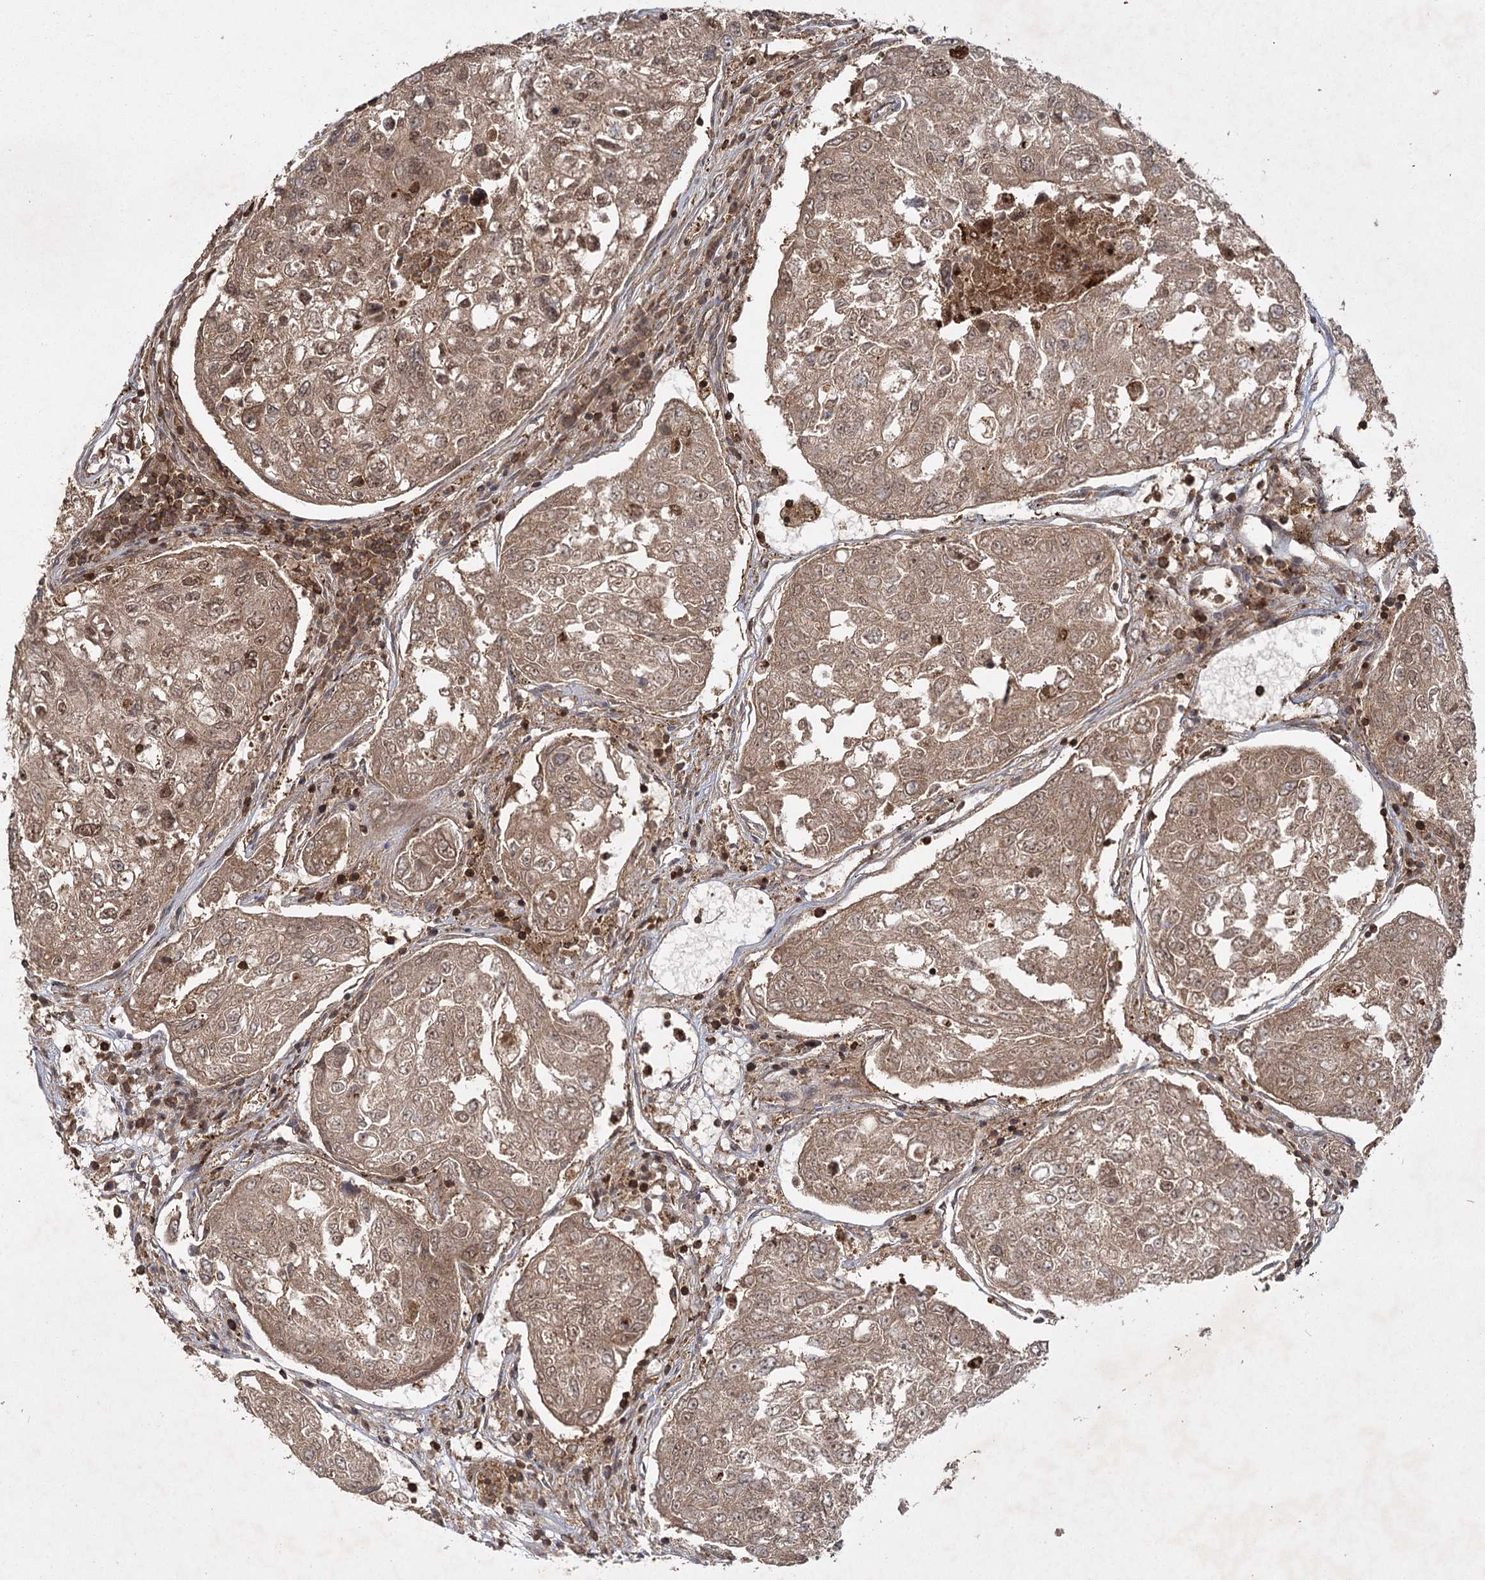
{"staining": {"intensity": "moderate", "quantity": ">75%", "location": "cytoplasmic/membranous,nuclear"}, "tissue": "urothelial cancer", "cell_type": "Tumor cells", "image_type": "cancer", "snomed": [{"axis": "morphology", "description": "Urothelial carcinoma, High grade"}, {"axis": "topography", "description": "Lymph node"}, {"axis": "topography", "description": "Urinary bladder"}], "caption": "DAB (3,3'-diaminobenzidine) immunohistochemical staining of human urothelial carcinoma (high-grade) shows moderate cytoplasmic/membranous and nuclear protein positivity in approximately >75% of tumor cells.", "gene": "MDFIC", "patient": {"sex": "male", "age": 51}}